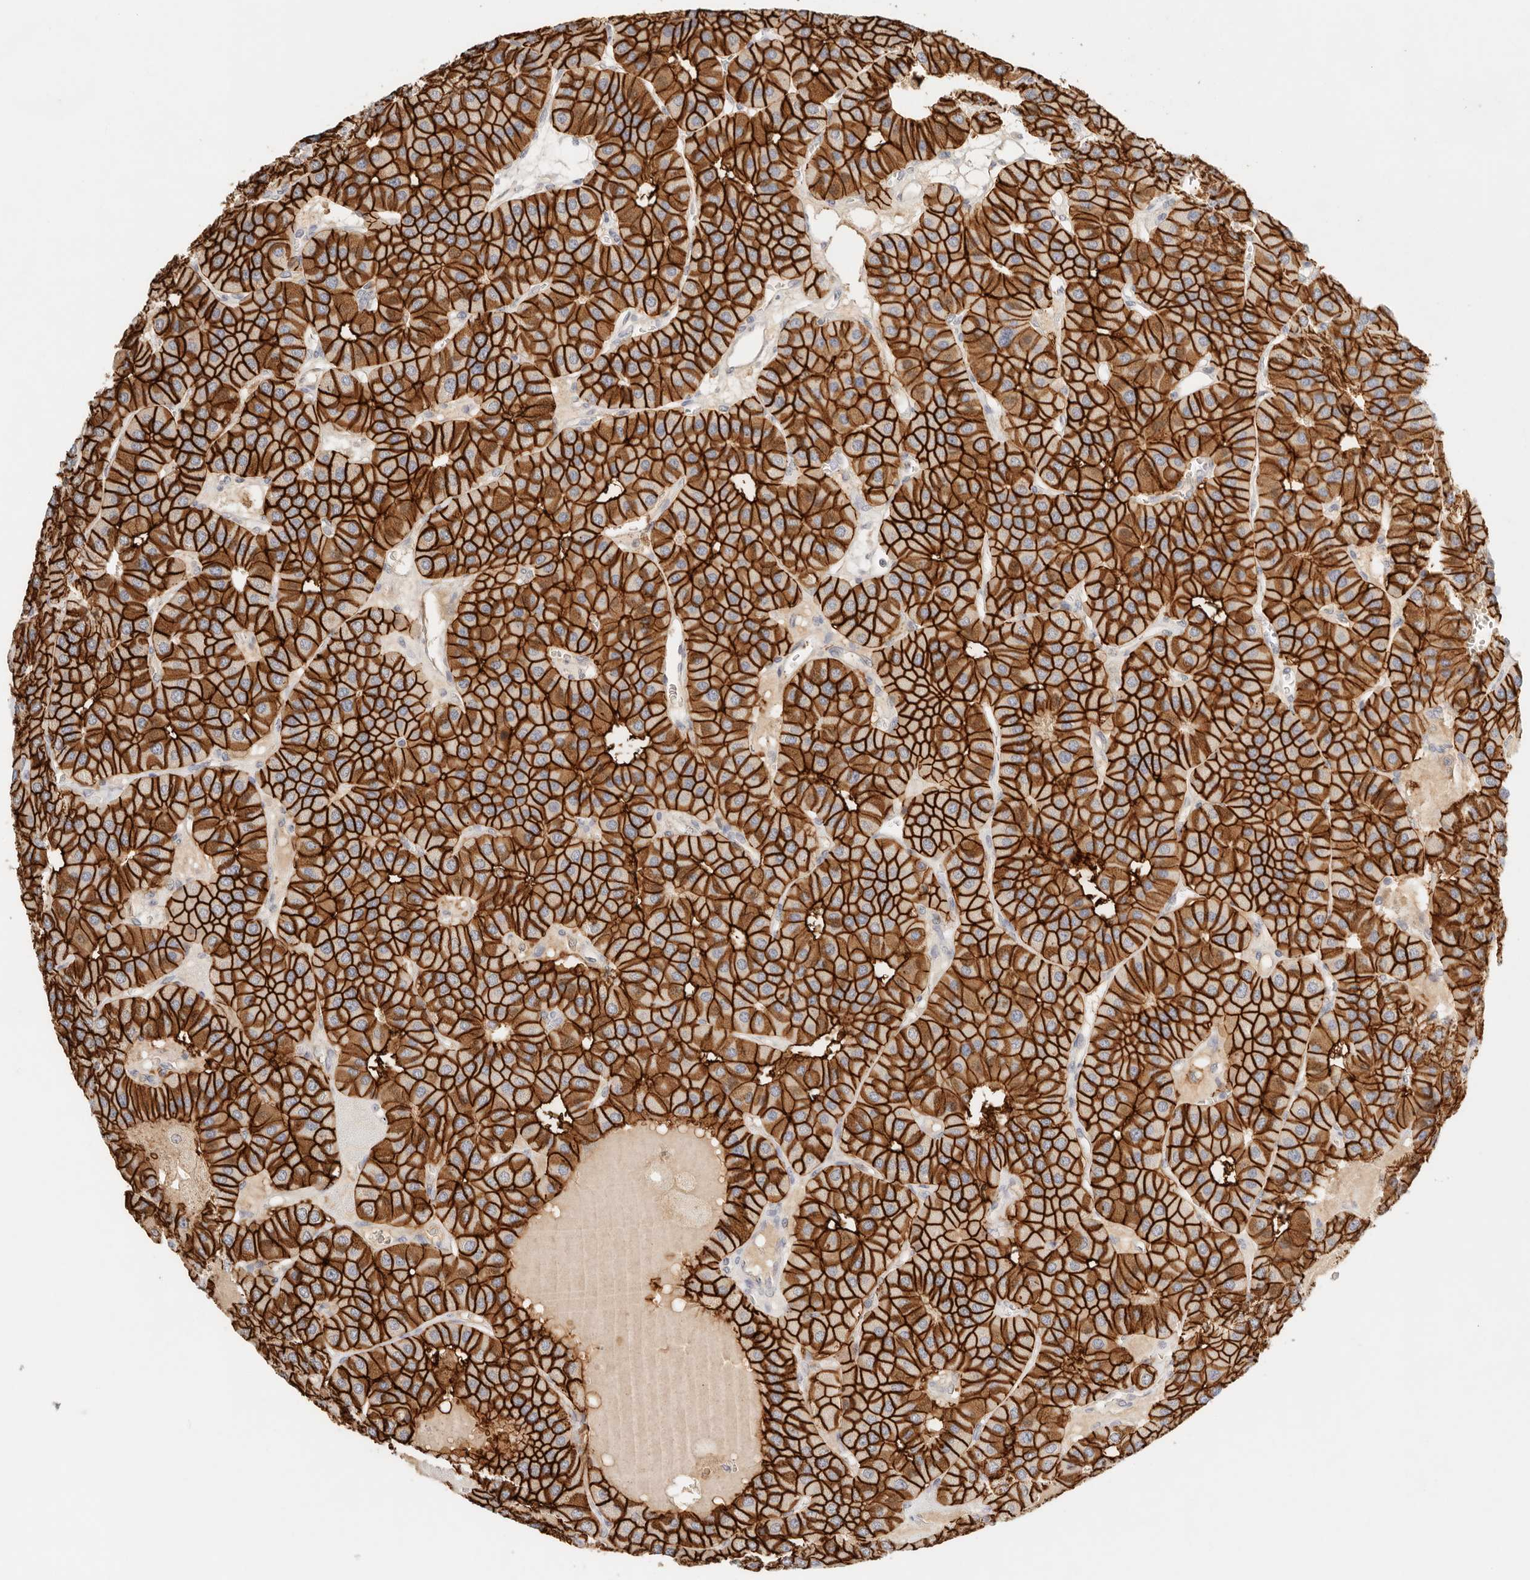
{"staining": {"intensity": "strong", "quantity": ">75%", "location": "cytoplasmic/membranous"}, "tissue": "parathyroid gland", "cell_type": "Glandular cells", "image_type": "normal", "snomed": [{"axis": "morphology", "description": "Normal tissue, NOS"}, {"axis": "morphology", "description": "Adenoma, NOS"}, {"axis": "topography", "description": "Parathyroid gland"}], "caption": "Immunohistochemical staining of unremarkable human parathyroid gland reveals strong cytoplasmic/membranous protein staining in approximately >75% of glandular cells. The staining was performed using DAB to visualize the protein expression in brown, while the nuclei were stained in blue with hematoxylin (Magnification: 20x).", "gene": "CEP120", "patient": {"sex": "female", "age": 86}}